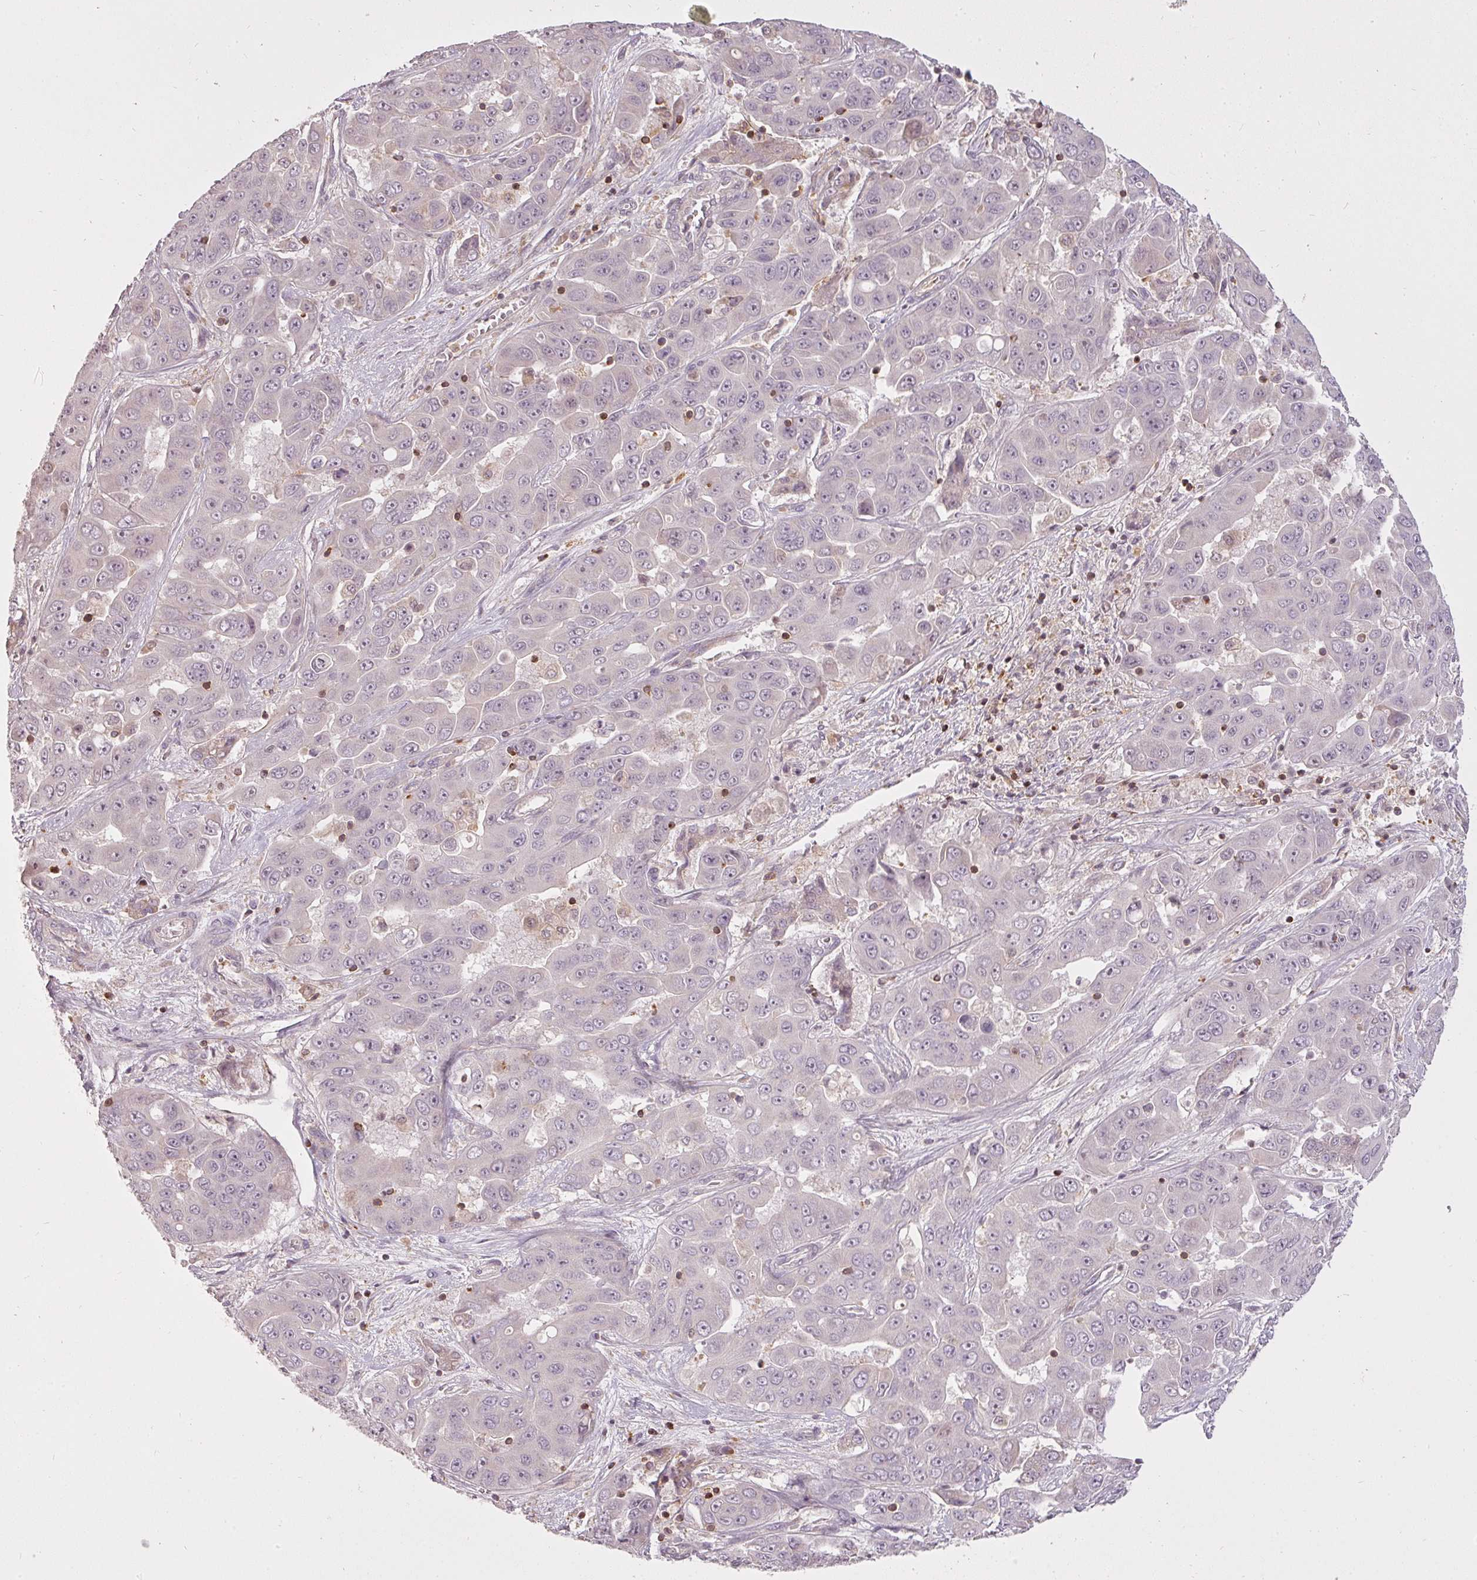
{"staining": {"intensity": "negative", "quantity": "none", "location": "none"}, "tissue": "liver cancer", "cell_type": "Tumor cells", "image_type": "cancer", "snomed": [{"axis": "morphology", "description": "Cholangiocarcinoma"}, {"axis": "topography", "description": "Liver"}], "caption": "There is no significant positivity in tumor cells of liver cancer (cholangiocarcinoma). Brightfield microscopy of immunohistochemistry (IHC) stained with DAB (brown) and hematoxylin (blue), captured at high magnification.", "gene": "STK4", "patient": {"sex": "female", "age": 52}}